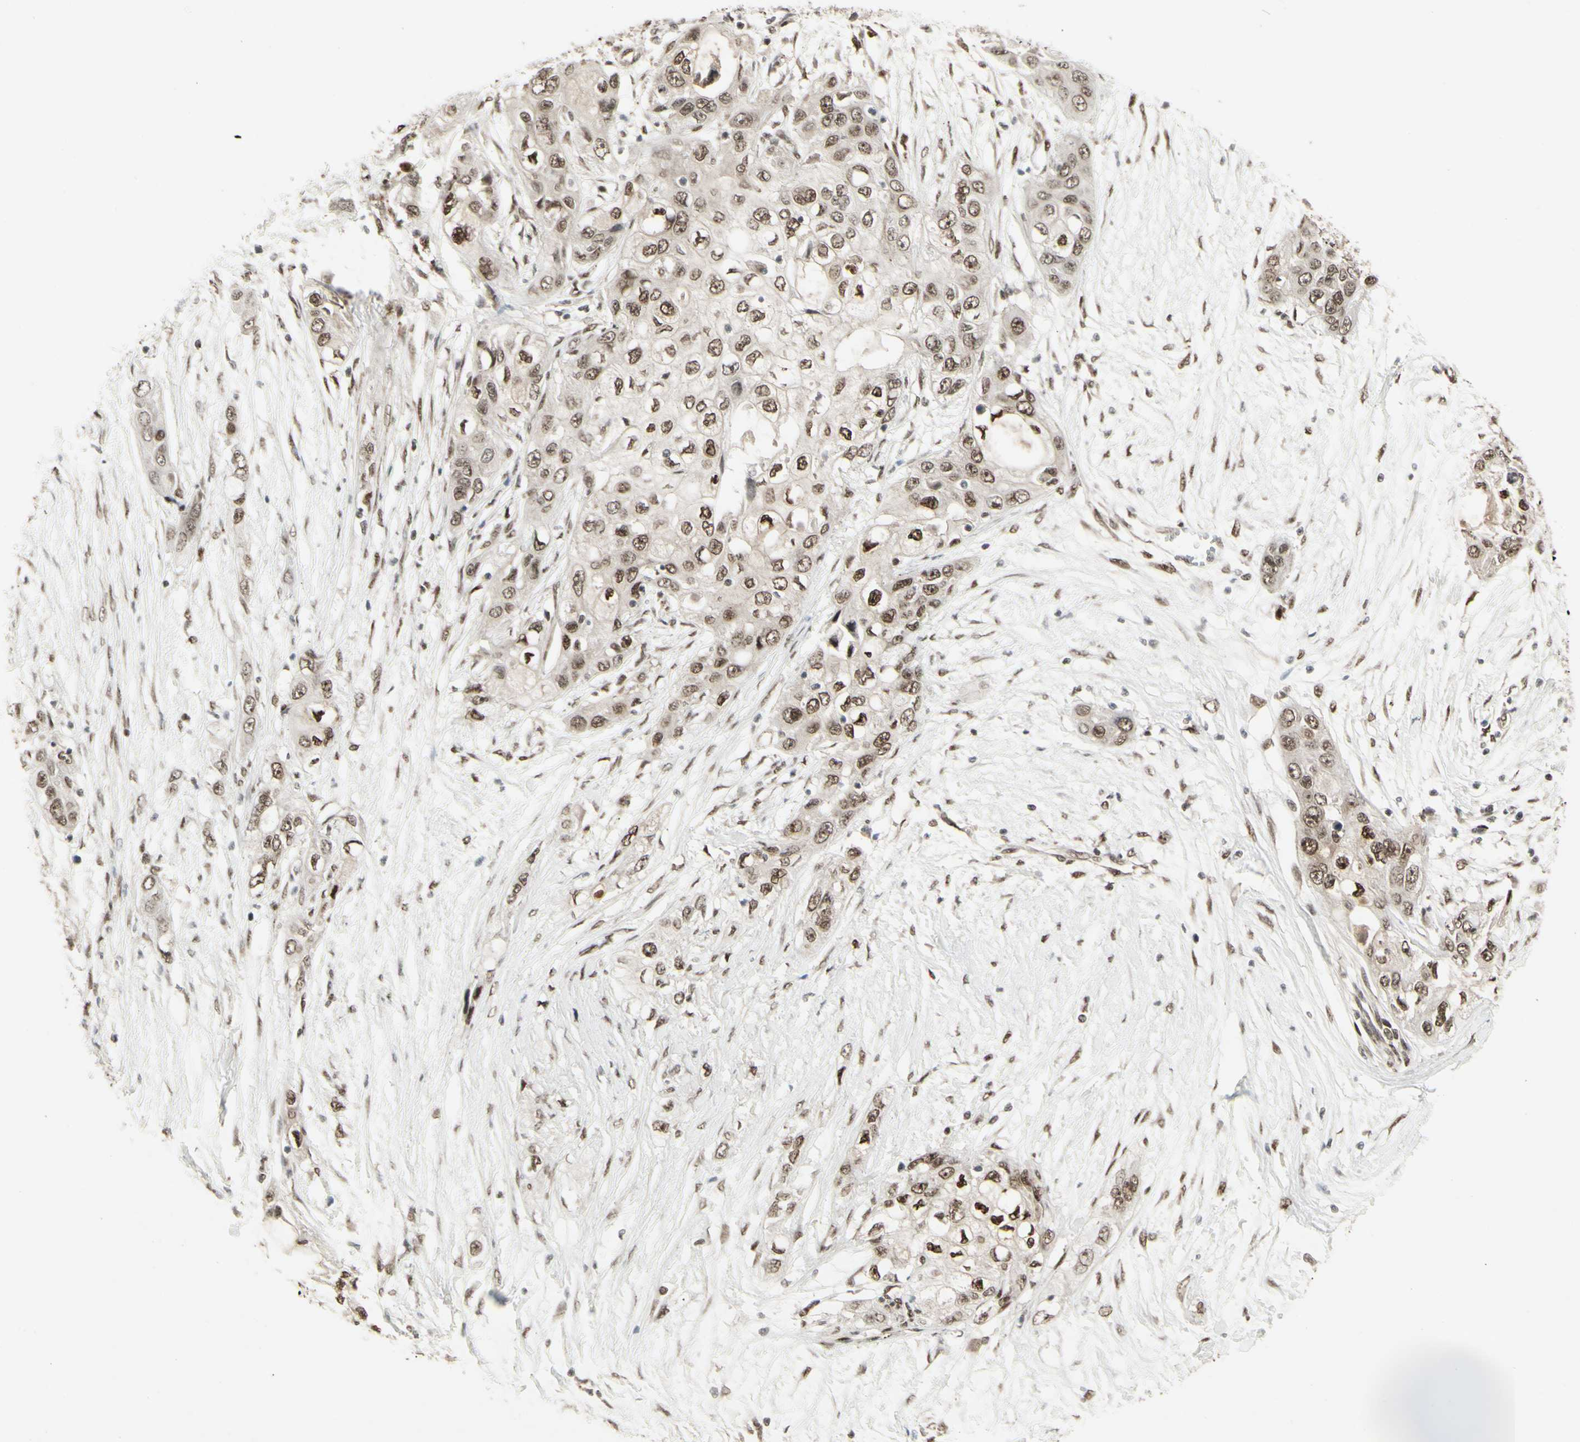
{"staining": {"intensity": "moderate", "quantity": ">75%", "location": "cytoplasmic/membranous,nuclear"}, "tissue": "pancreatic cancer", "cell_type": "Tumor cells", "image_type": "cancer", "snomed": [{"axis": "morphology", "description": "Adenocarcinoma, NOS"}, {"axis": "topography", "description": "Pancreas"}], "caption": "Pancreatic cancer (adenocarcinoma) tissue exhibits moderate cytoplasmic/membranous and nuclear staining in about >75% of tumor cells", "gene": "CBX1", "patient": {"sex": "female", "age": 70}}